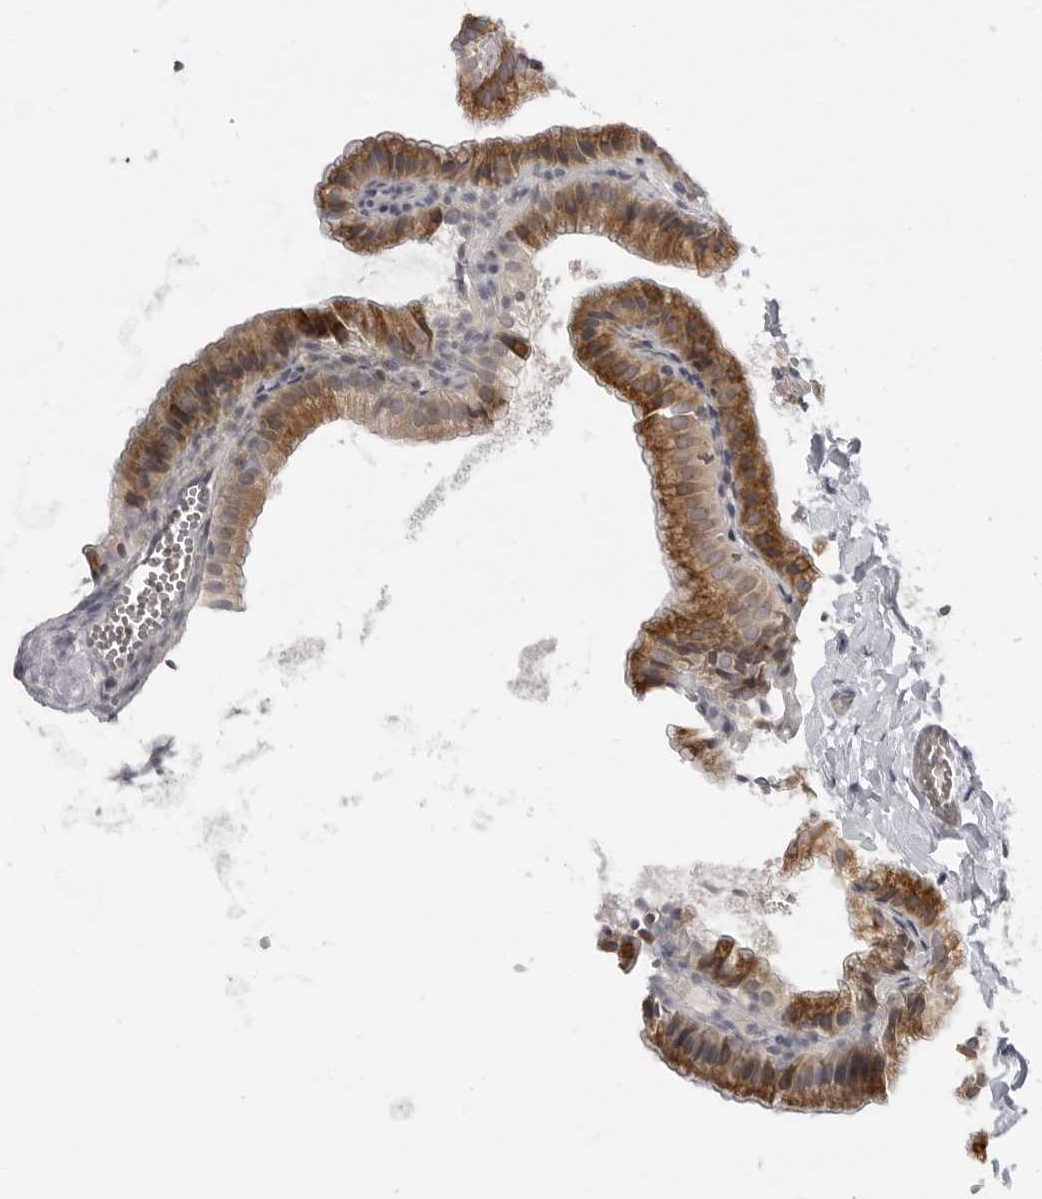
{"staining": {"intensity": "strong", "quantity": ">75%", "location": "cytoplasmic/membranous"}, "tissue": "gallbladder", "cell_type": "Glandular cells", "image_type": "normal", "snomed": [{"axis": "morphology", "description": "Normal tissue, NOS"}, {"axis": "topography", "description": "Gallbladder"}], "caption": "Protein analysis of unremarkable gallbladder shows strong cytoplasmic/membranous positivity in about >75% of glandular cells. Using DAB (brown) and hematoxylin (blue) stains, captured at high magnification using brightfield microscopy.", "gene": "ALPK2", "patient": {"sex": "male", "age": 38}}